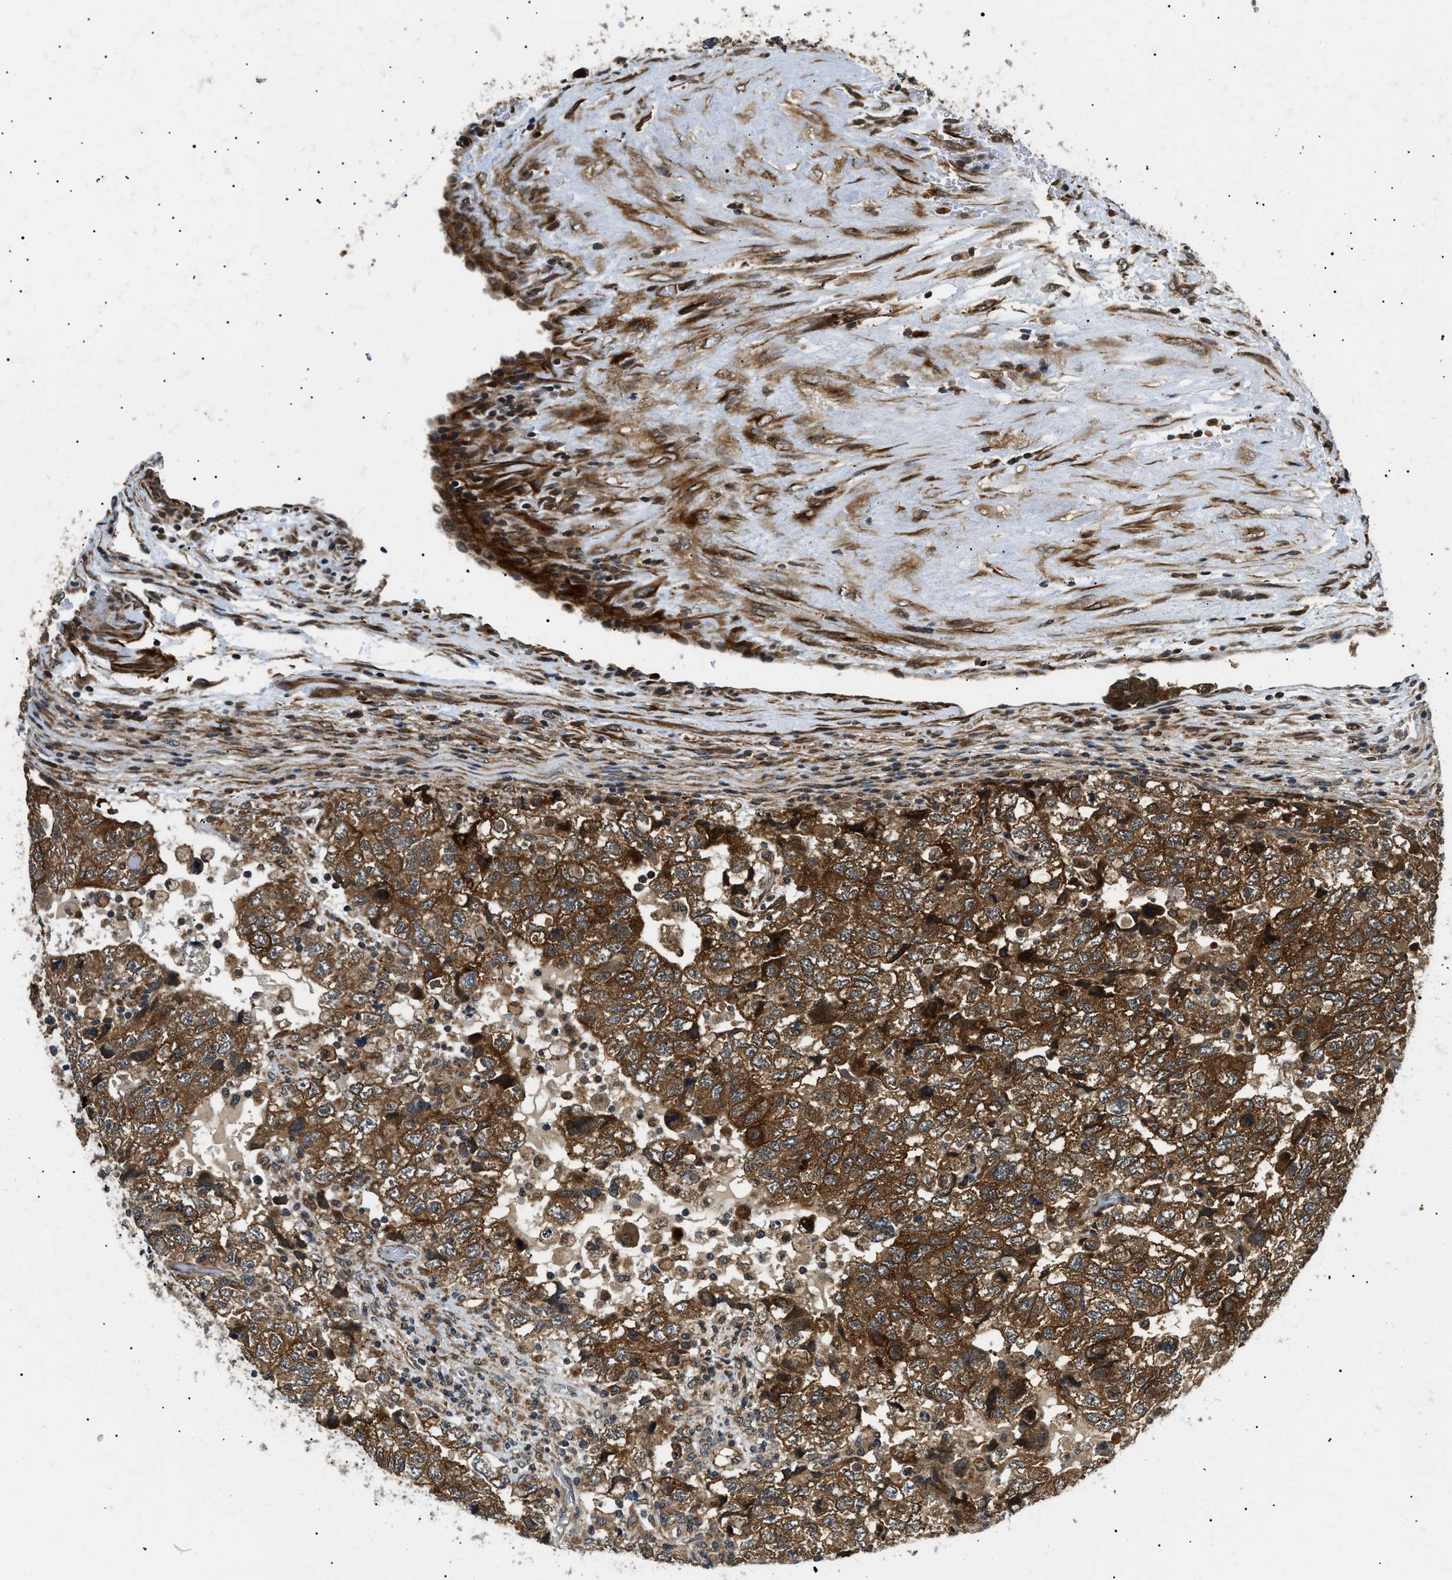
{"staining": {"intensity": "strong", "quantity": ">75%", "location": "cytoplasmic/membranous"}, "tissue": "testis cancer", "cell_type": "Tumor cells", "image_type": "cancer", "snomed": [{"axis": "morphology", "description": "Carcinoma, Embryonal, NOS"}, {"axis": "topography", "description": "Testis"}], "caption": "Protein expression analysis of testis cancer reveals strong cytoplasmic/membranous expression in about >75% of tumor cells.", "gene": "ATP6AP1", "patient": {"sex": "male", "age": 36}}